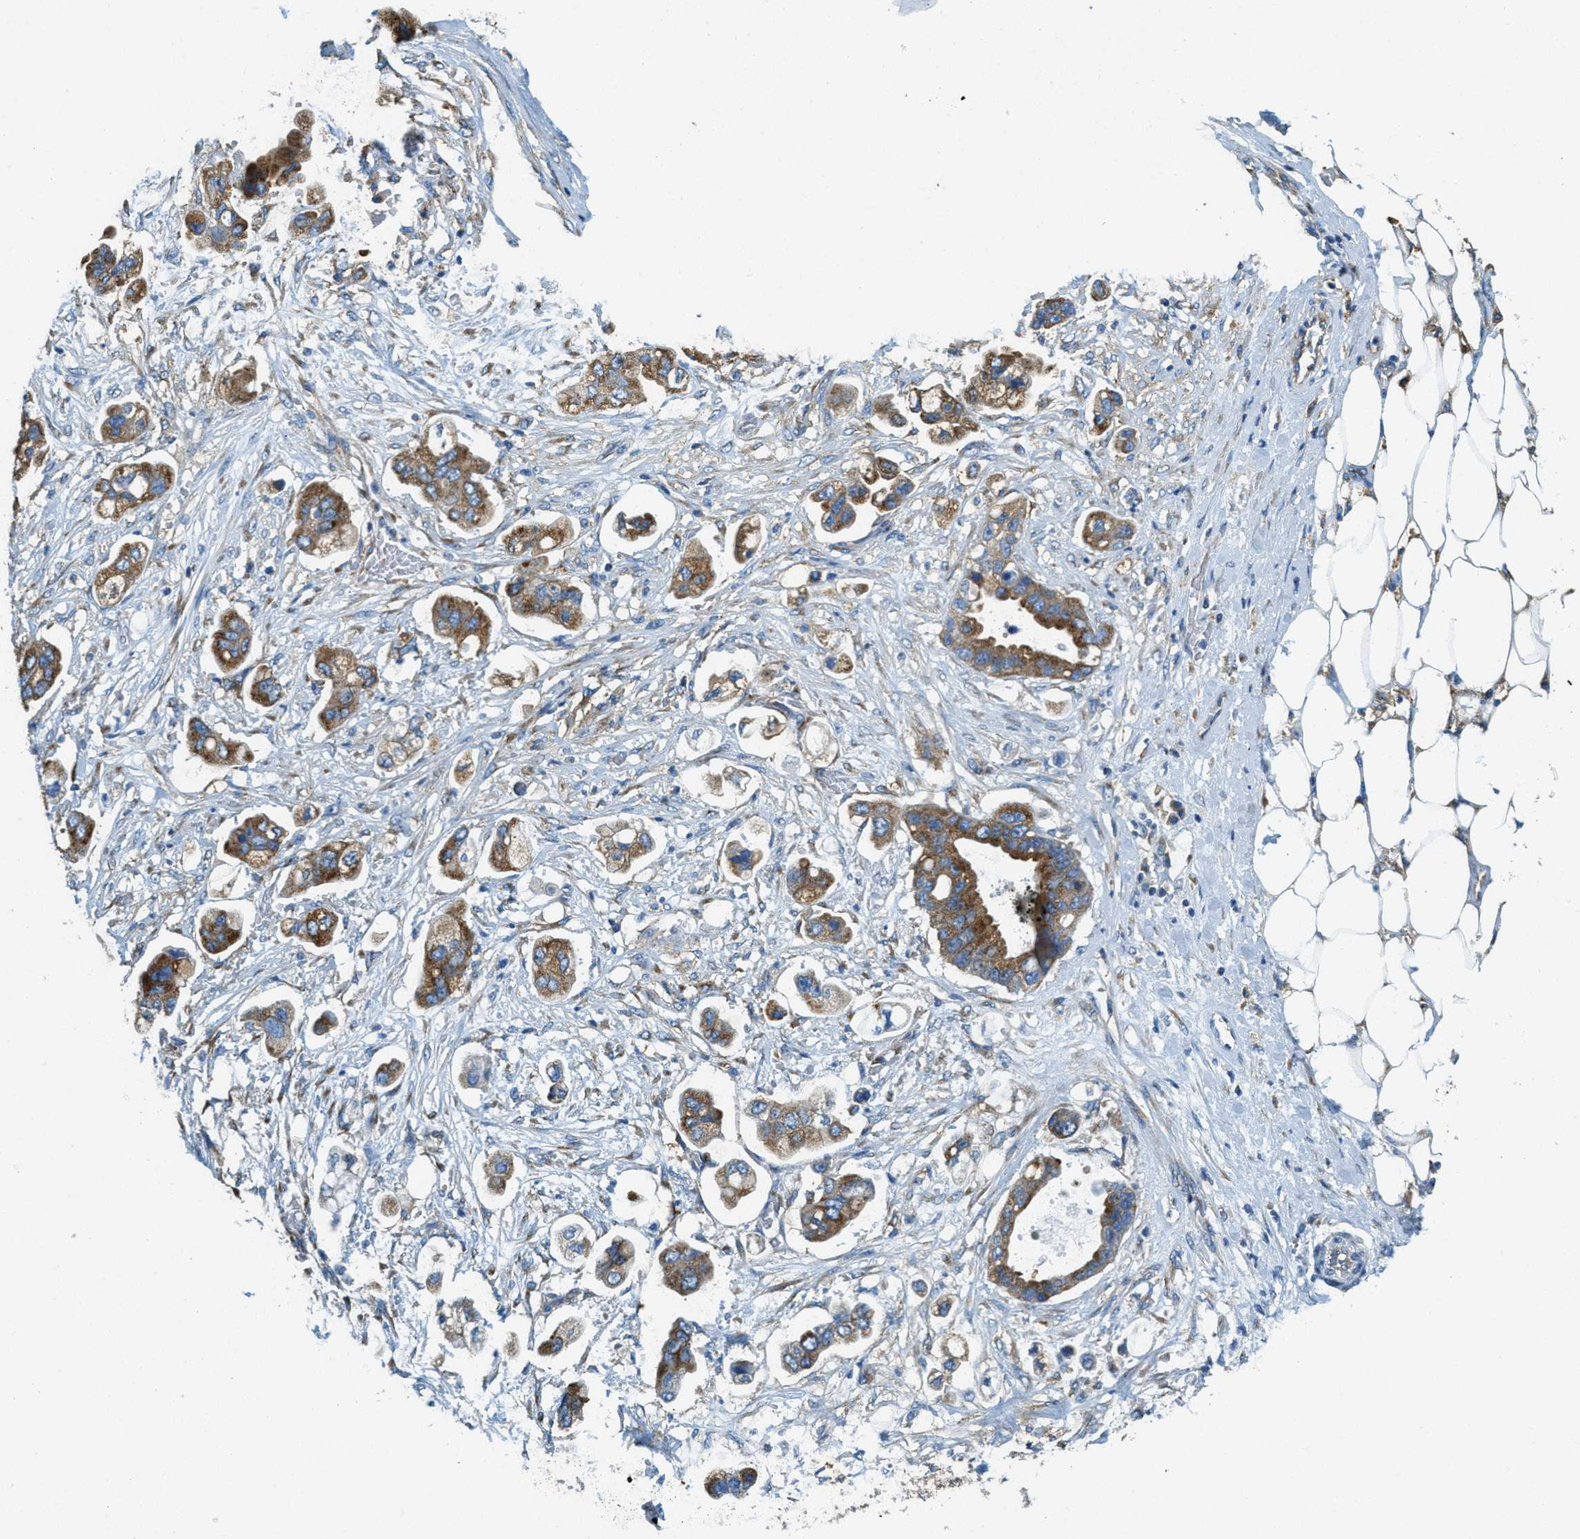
{"staining": {"intensity": "strong", "quantity": ">75%", "location": "cytoplasmic/membranous"}, "tissue": "stomach cancer", "cell_type": "Tumor cells", "image_type": "cancer", "snomed": [{"axis": "morphology", "description": "Adenocarcinoma, NOS"}, {"axis": "topography", "description": "Stomach"}], "caption": "Adenocarcinoma (stomach) was stained to show a protein in brown. There is high levels of strong cytoplasmic/membranous positivity in approximately >75% of tumor cells.", "gene": "AP2B1", "patient": {"sex": "male", "age": 62}}